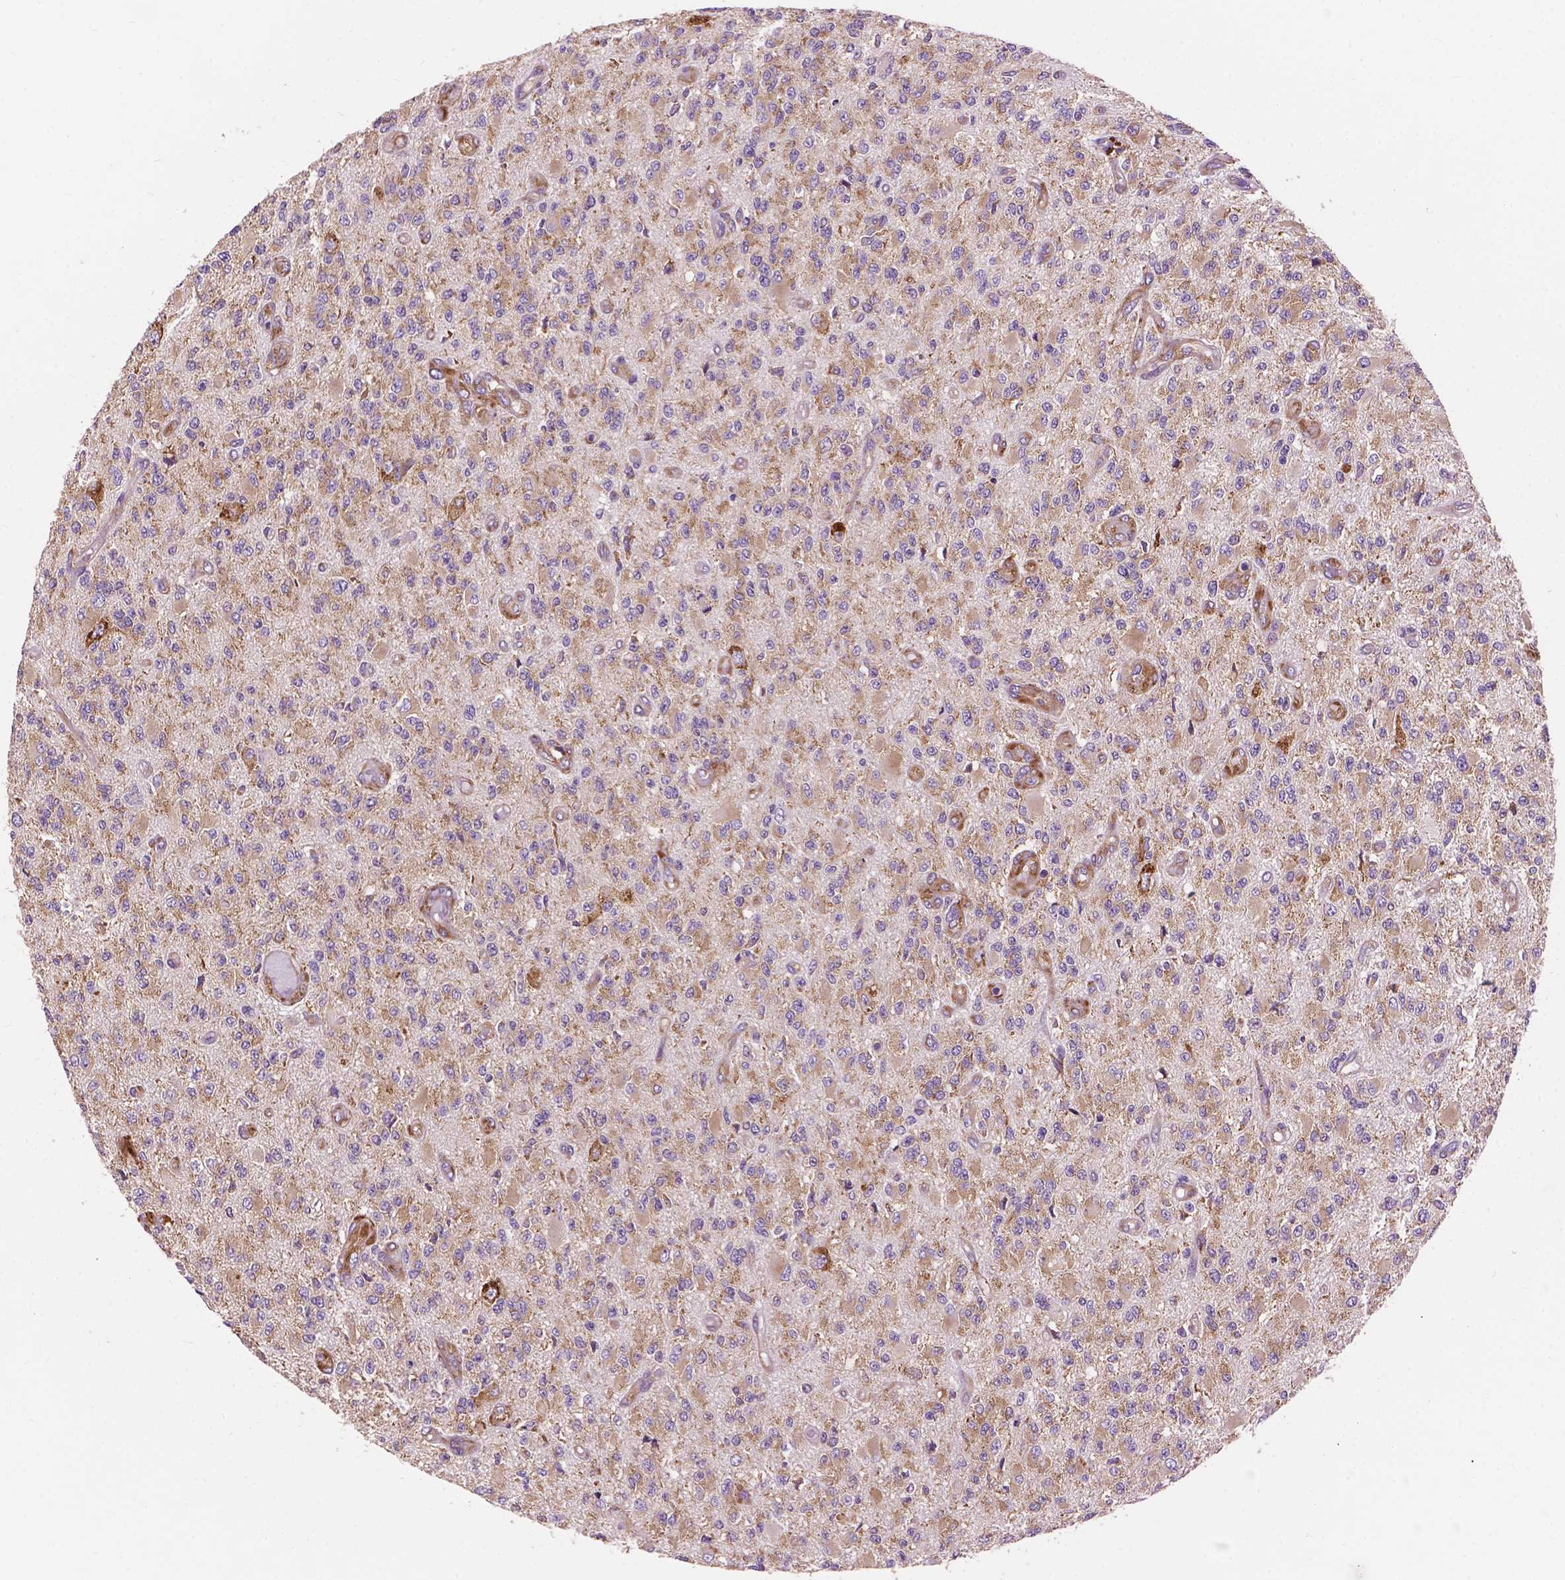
{"staining": {"intensity": "weak", "quantity": ">75%", "location": "cytoplasmic/membranous"}, "tissue": "glioma", "cell_type": "Tumor cells", "image_type": "cancer", "snomed": [{"axis": "morphology", "description": "Glioma, malignant, High grade"}, {"axis": "topography", "description": "Brain"}], "caption": "Brown immunohistochemical staining in malignant glioma (high-grade) shows weak cytoplasmic/membranous positivity in approximately >75% of tumor cells. The staining was performed using DAB to visualize the protein expression in brown, while the nuclei were stained in blue with hematoxylin (Magnification: 20x).", "gene": "RPL37A", "patient": {"sex": "female", "age": 63}}